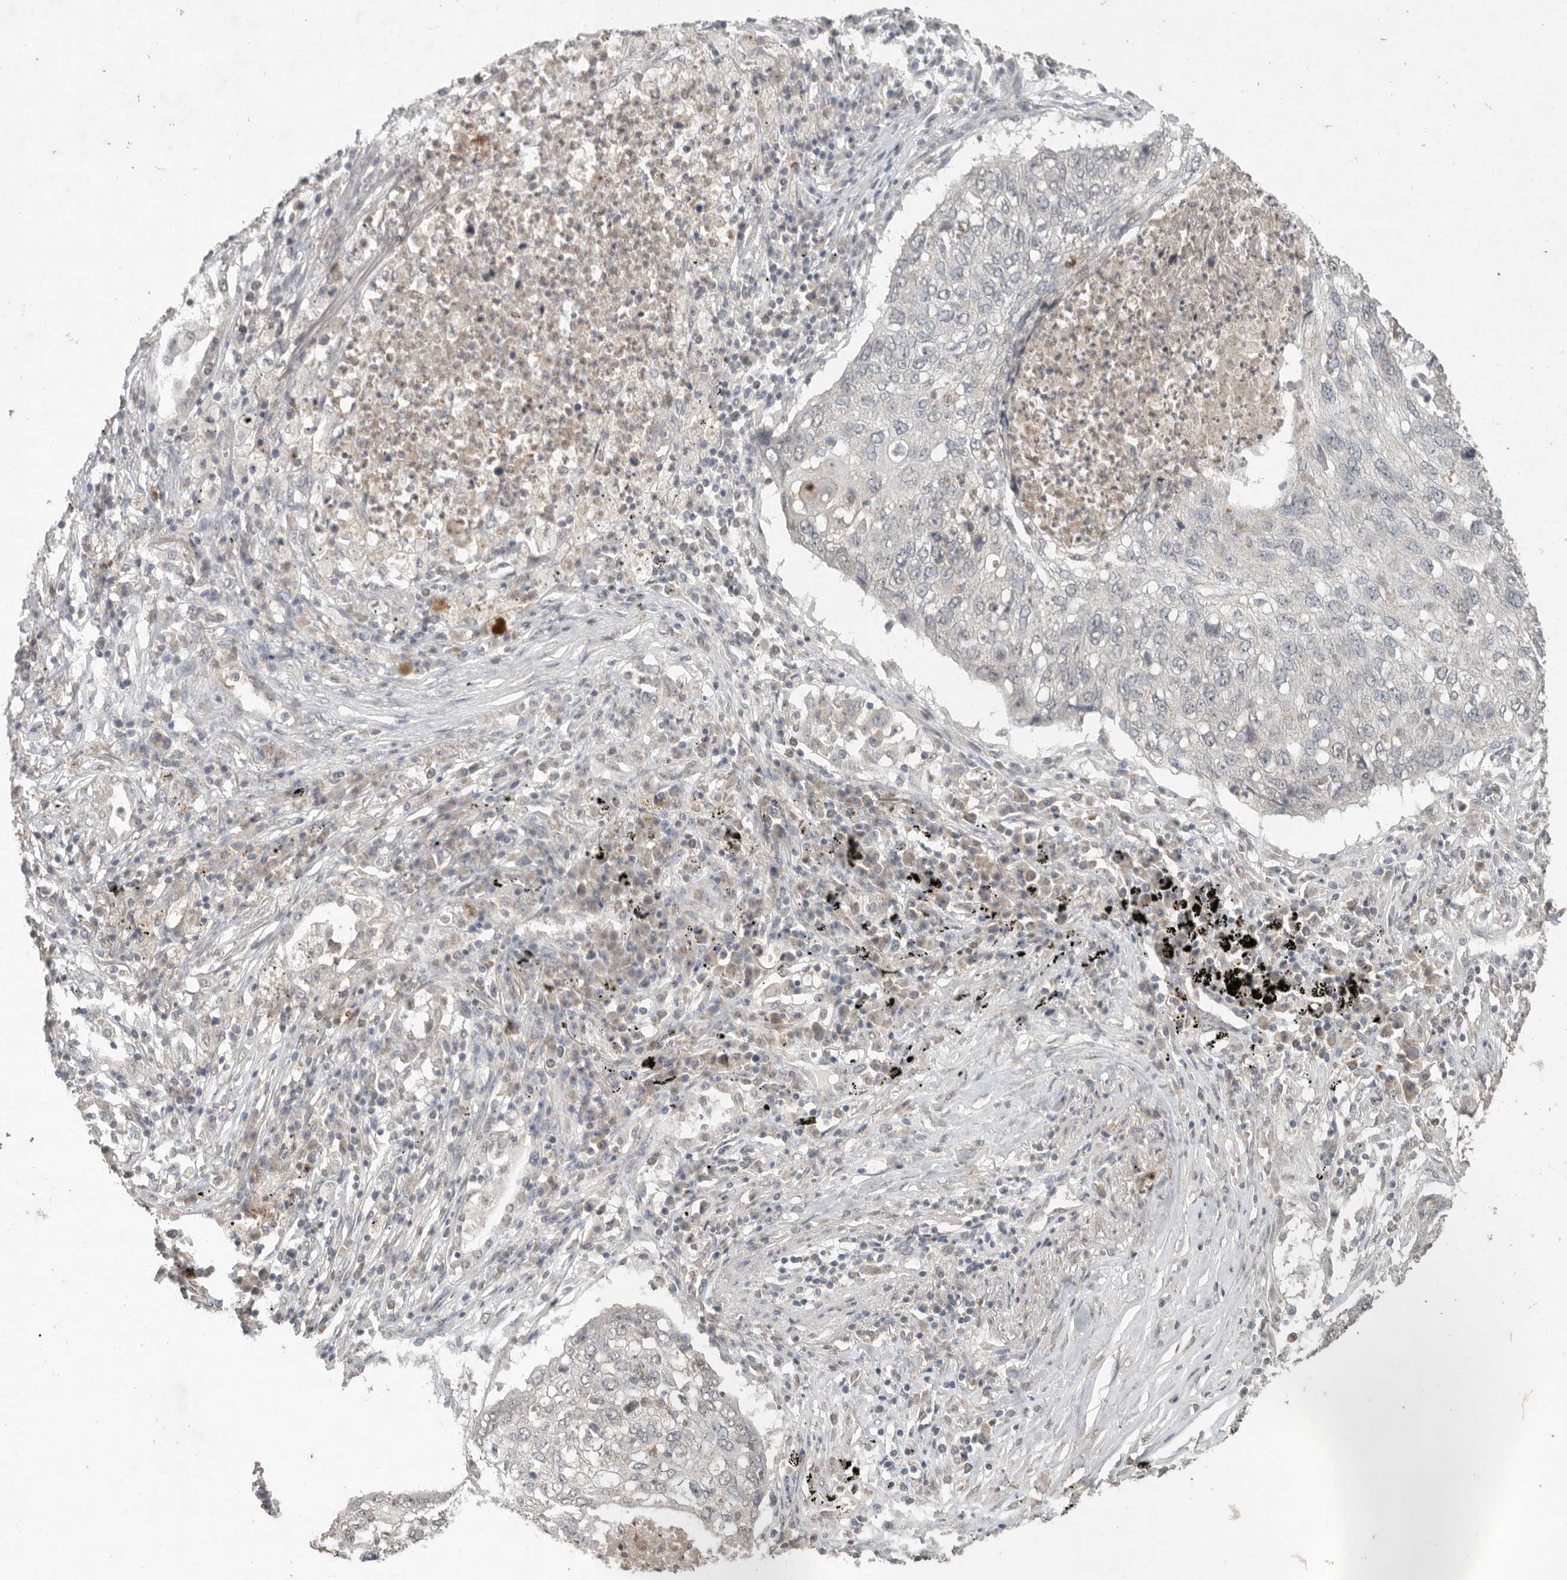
{"staining": {"intensity": "negative", "quantity": "none", "location": "none"}, "tissue": "lung cancer", "cell_type": "Tumor cells", "image_type": "cancer", "snomed": [{"axis": "morphology", "description": "Squamous cell carcinoma, NOS"}, {"axis": "topography", "description": "Lung"}], "caption": "IHC of lung squamous cell carcinoma displays no positivity in tumor cells. Nuclei are stained in blue.", "gene": "KLK5", "patient": {"sex": "female", "age": 63}}